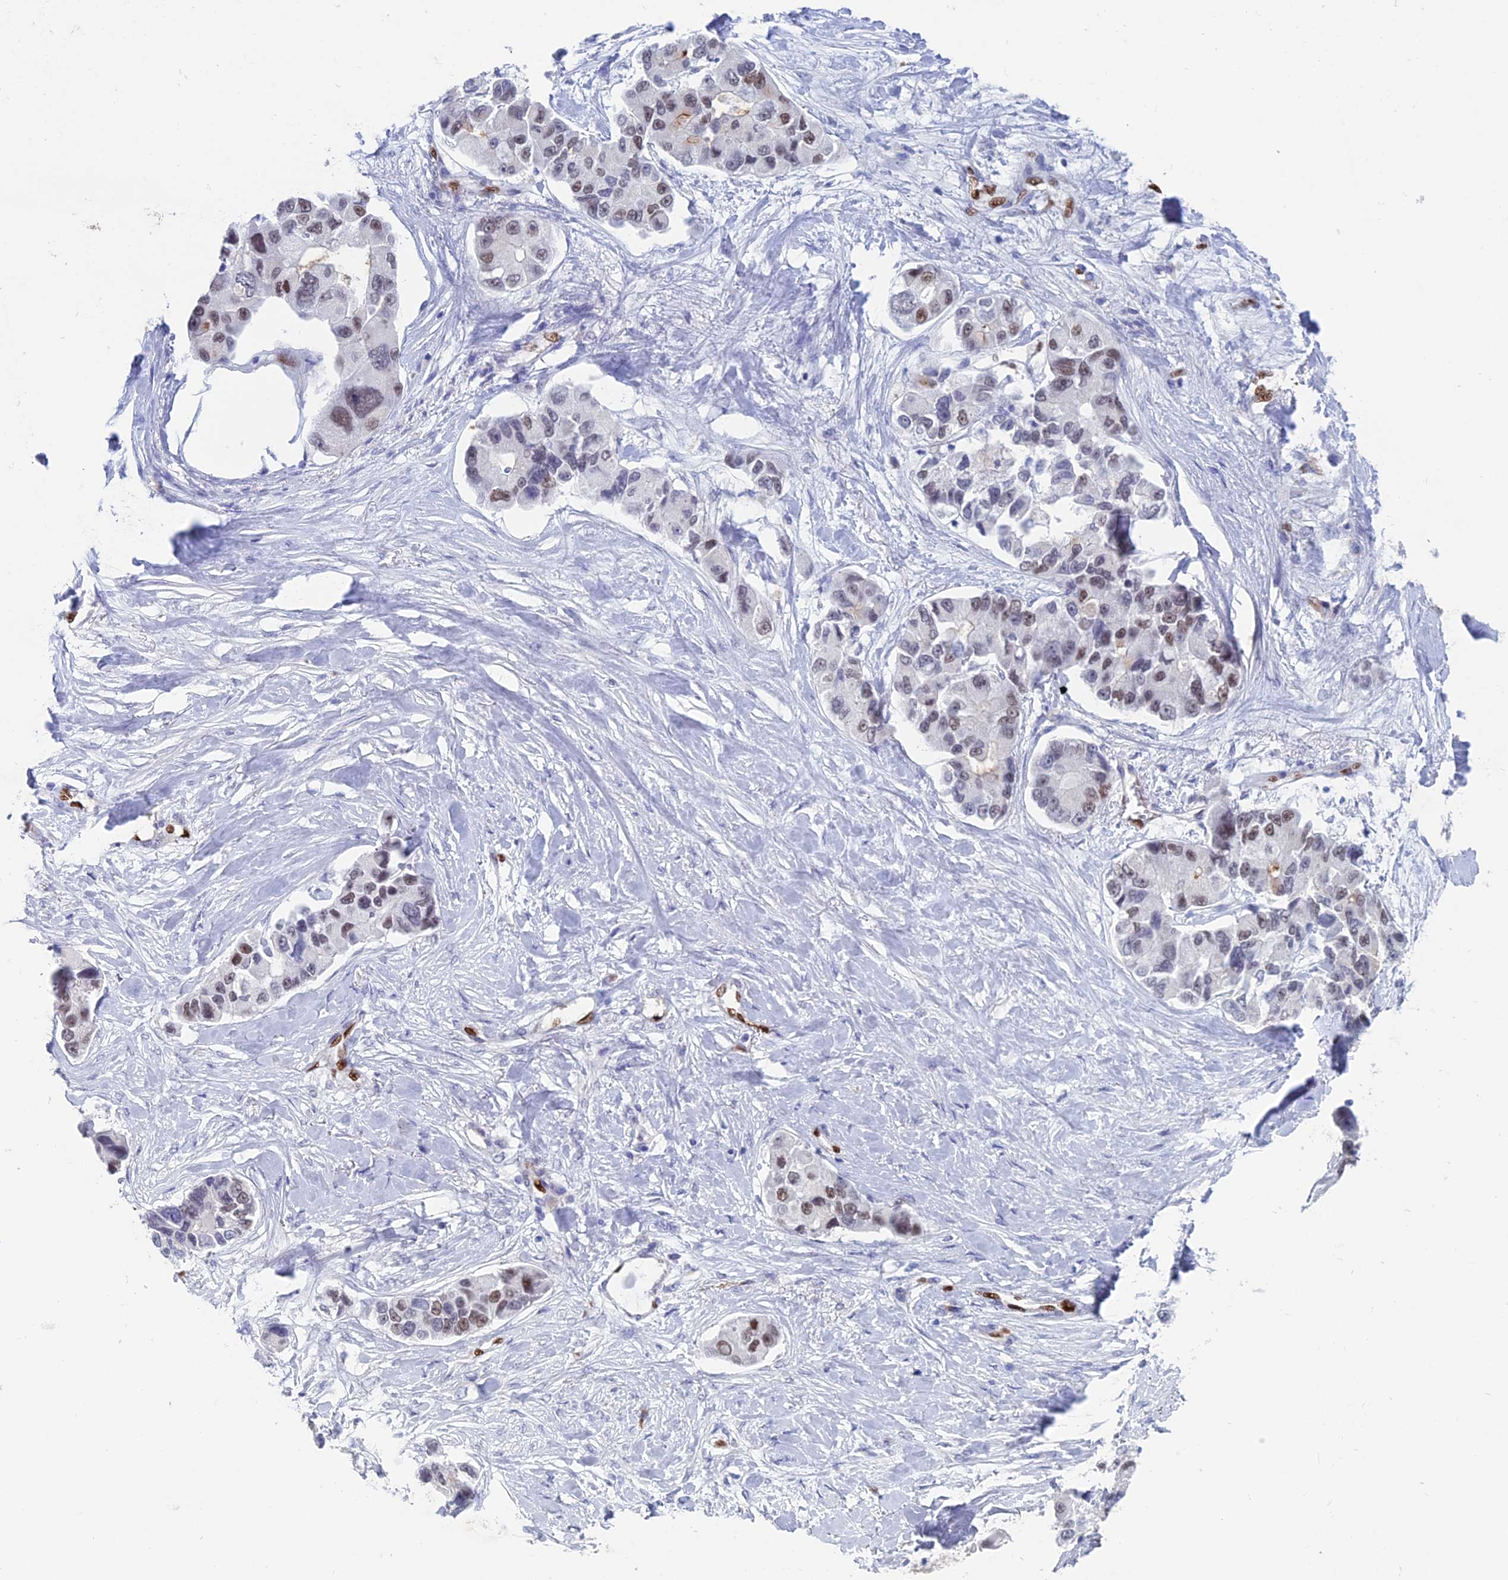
{"staining": {"intensity": "moderate", "quantity": "<25%", "location": "nuclear"}, "tissue": "lung cancer", "cell_type": "Tumor cells", "image_type": "cancer", "snomed": [{"axis": "morphology", "description": "Adenocarcinoma, NOS"}, {"axis": "topography", "description": "Lung"}], "caption": "Immunohistochemical staining of human lung adenocarcinoma shows low levels of moderate nuclear protein staining in approximately <25% of tumor cells. The protein of interest is stained brown, and the nuclei are stained in blue (DAB (3,3'-diaminobenzidine) IHC with brightfield microscopy, high magnification).", "gene": "NOL4L", "patient": {"sex": "female", "age": 54}}